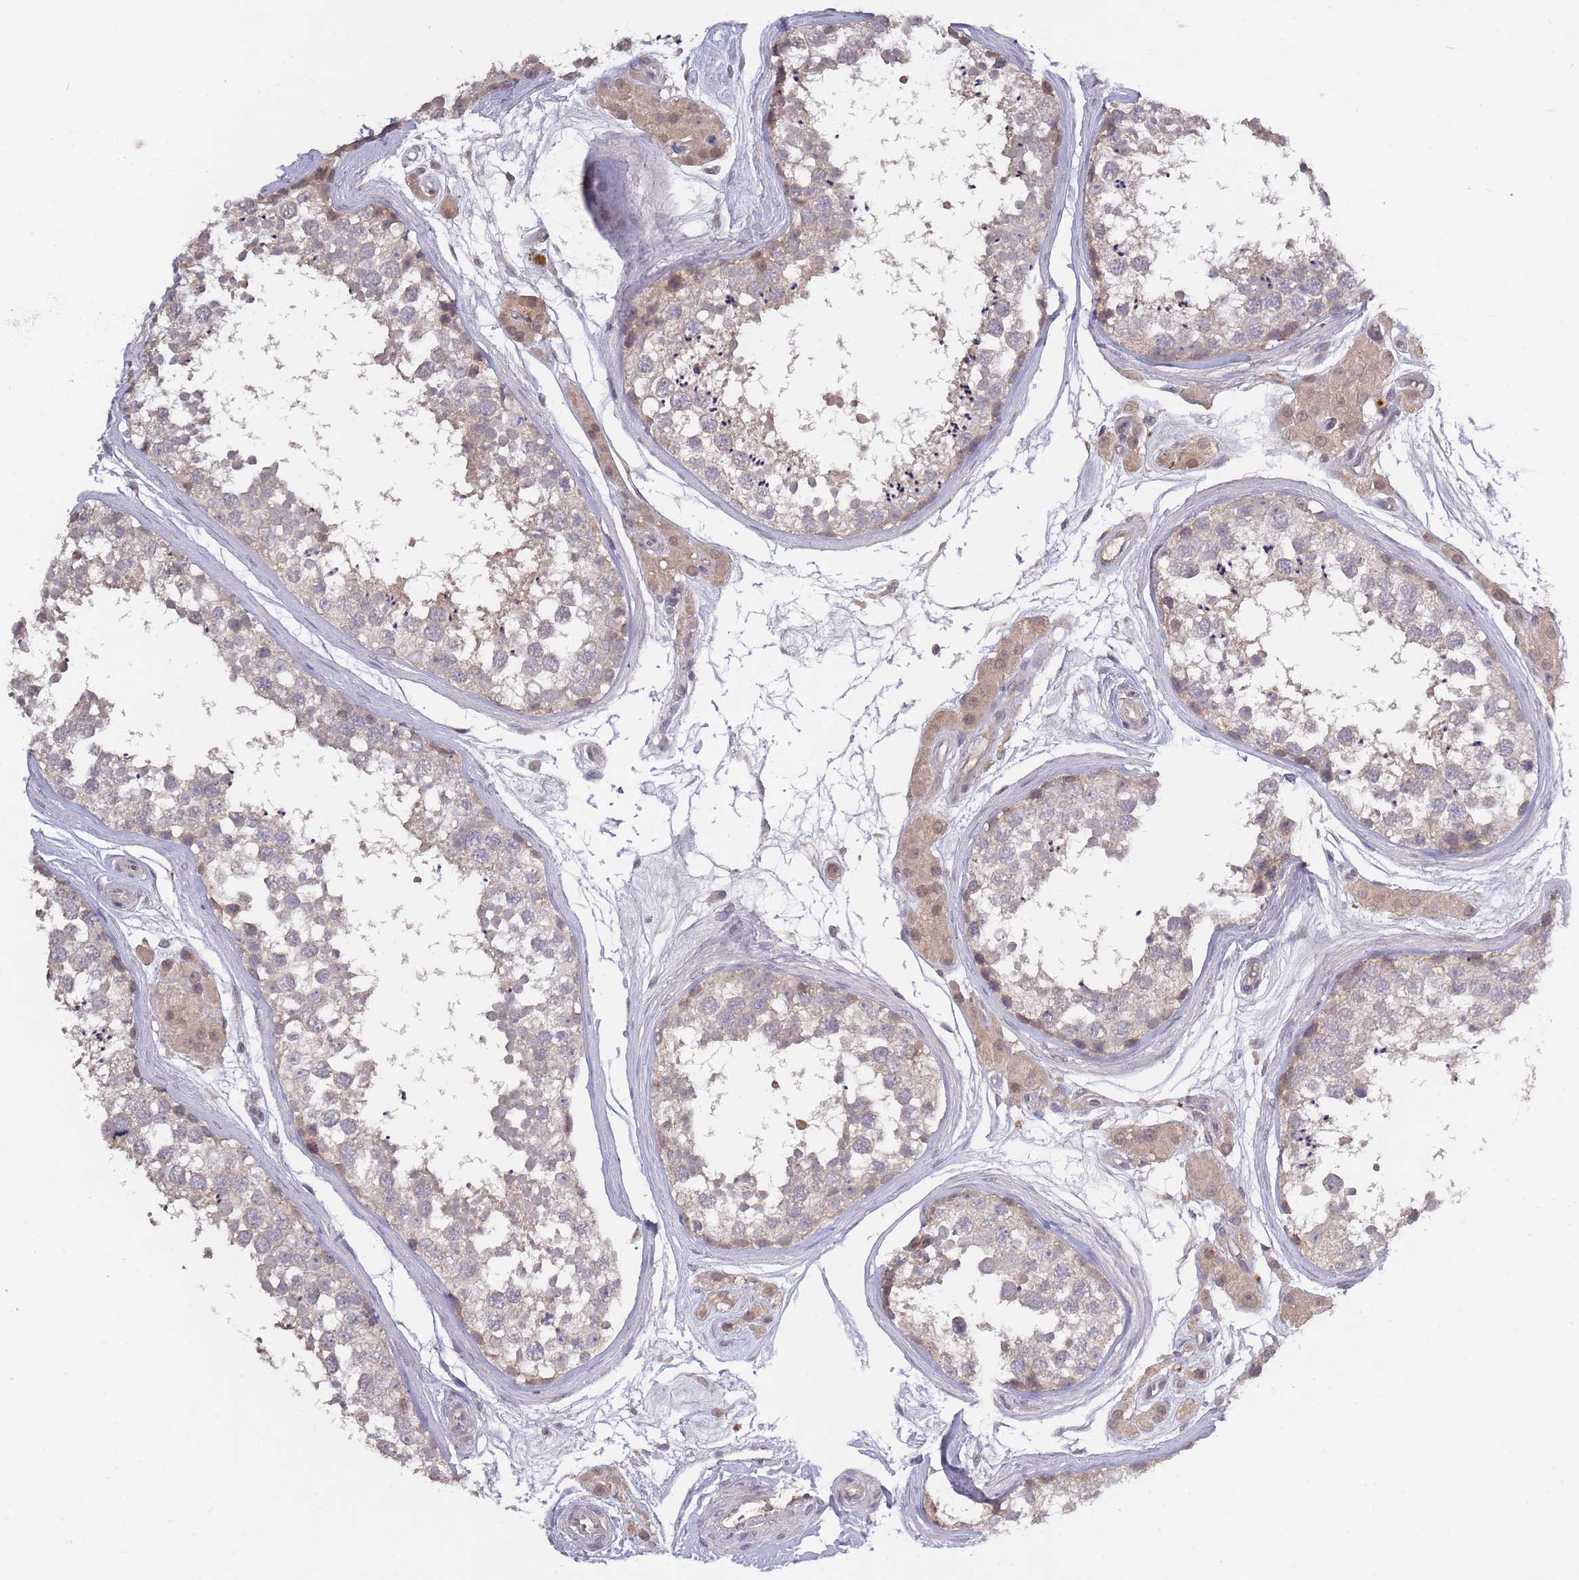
{"staining": {"intensity": "weak", "quantity": "<25%", "location": "cytoplasmic/membranous"}, "tissue": "testis", "cell_type": "Cells in seminiferous ducts", "image_type": "normal", "snomed": [{"axis": "morphology", "description": "Normal tissue, NOS"}, {"axis": "topography", "description": "Testis"}], "caption": "DAB immunohistochemical staining of normal human testis demonstrates no significant positivity in cells in seminiferous ducts.", "gene": "ADCYAP1R1", "patient": {"sex": "male", "age": 56}}